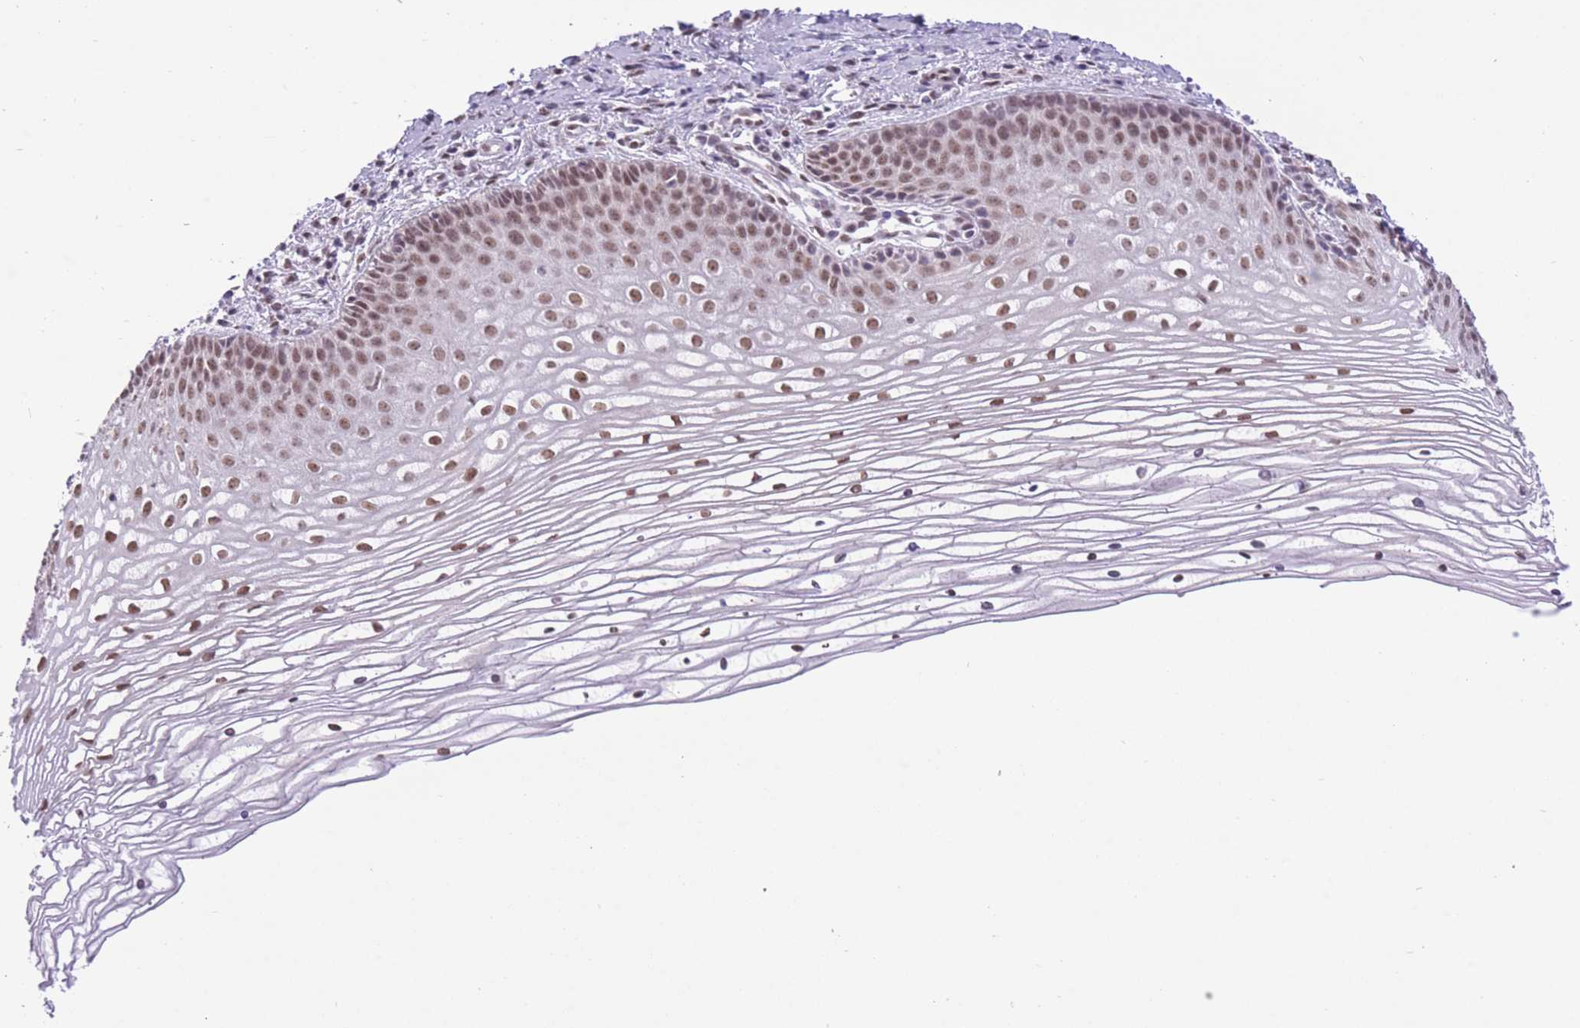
{"staining": {"intensity": "moderate", "quantity": ">75%", "location": "nuclear"}, "tissue": "cervix", "cell_type": "Glandular cells", "image_type": "normal", "snomed": [{"axis": "morphology", "description": "Normal tissue, NOS"}, {"axis": "topography", "description": "Cervix"}], "caption": "Immunohistochemistry (DAB (3,3'-diaminobenzidine)) staining of benign cervix demonstrates moderate nuclear protein positivity in approximately >75% of glandular cells.", "gene": "ZBED5", "patient": {"sex": "female", "age": 47}}